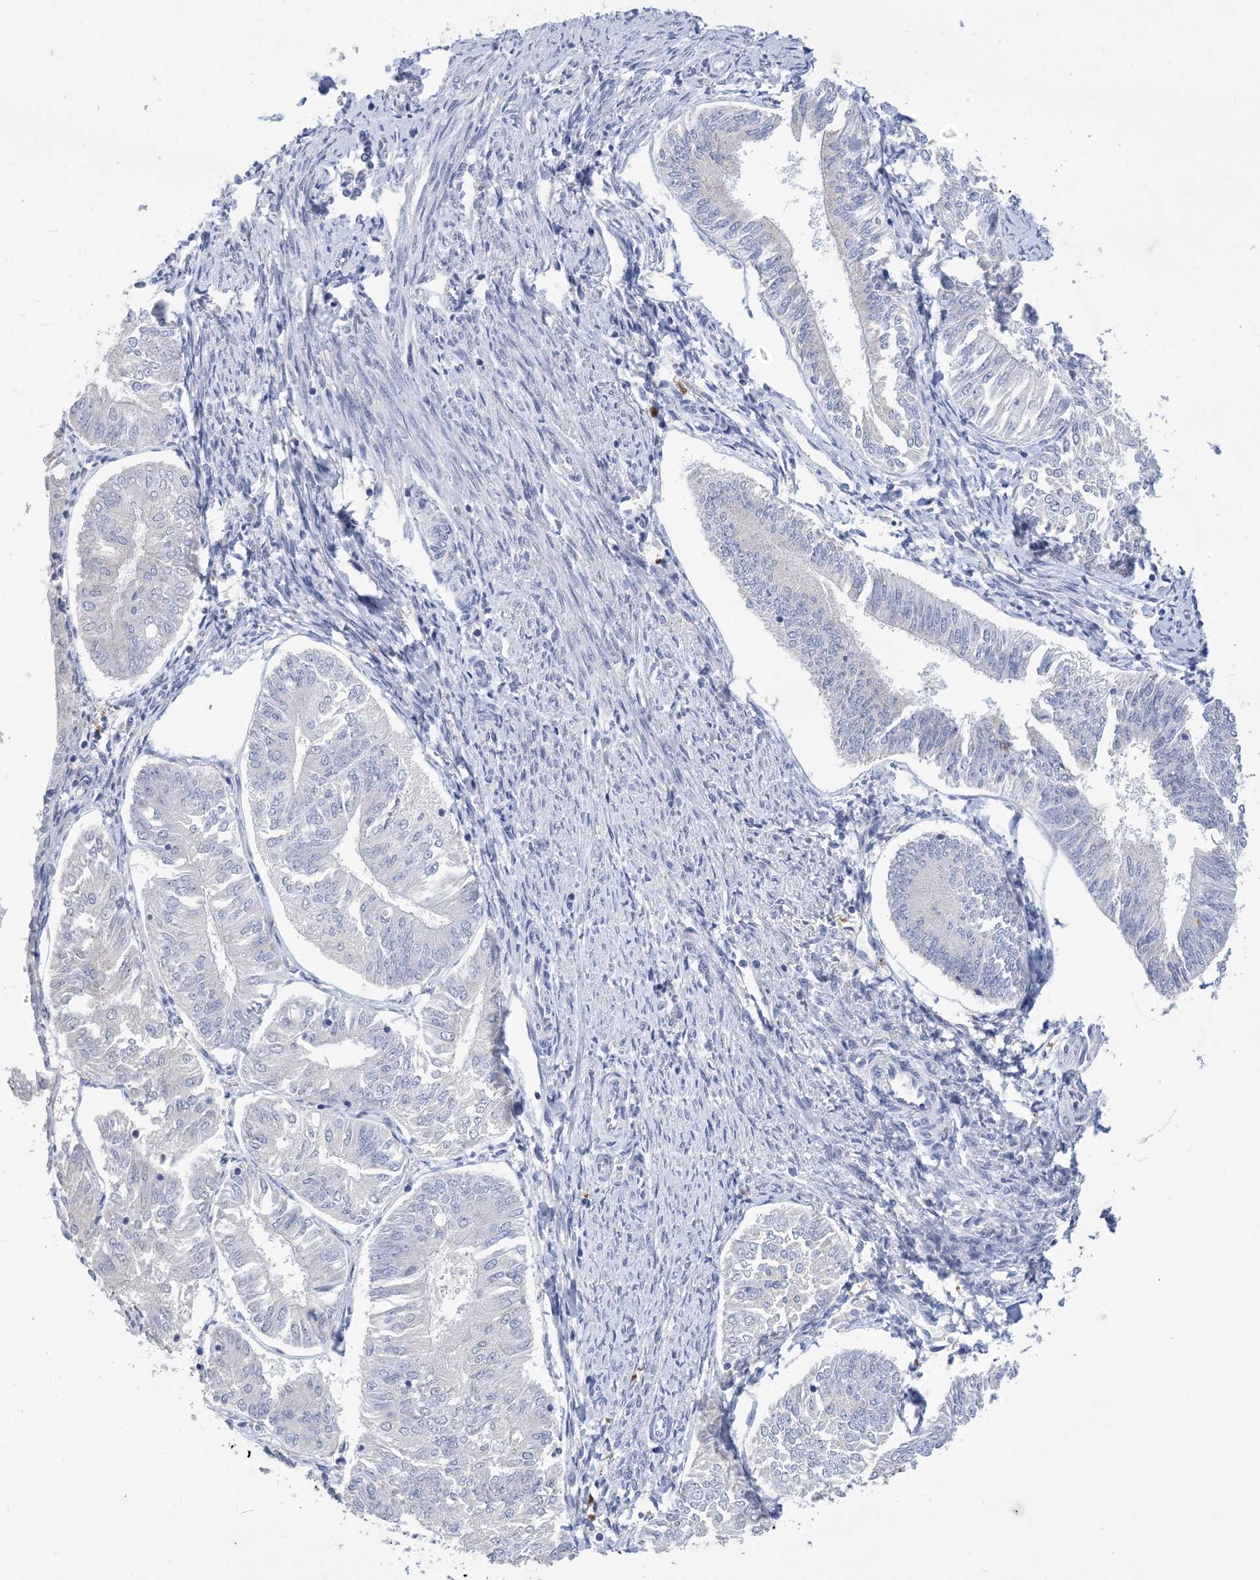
{"staining": {"intensity": "negative", "quantity": "none", "location": "none"}, "tissue": "endometrial cancer", "cell_type": "Tumor cells", "image_type": "cancer", "snomed": [{"axis": "morphology", "description": "Adenocarcinoma, NOS"}, {"axis": "topography", "description": "Endometrium"}], "caption": "Immunohistochemical staining of human endometrial cancer exhibits no significant positivity in tumor cells.", "gene": "DSC3", "patient": {"sex": "female", "age": 58}}